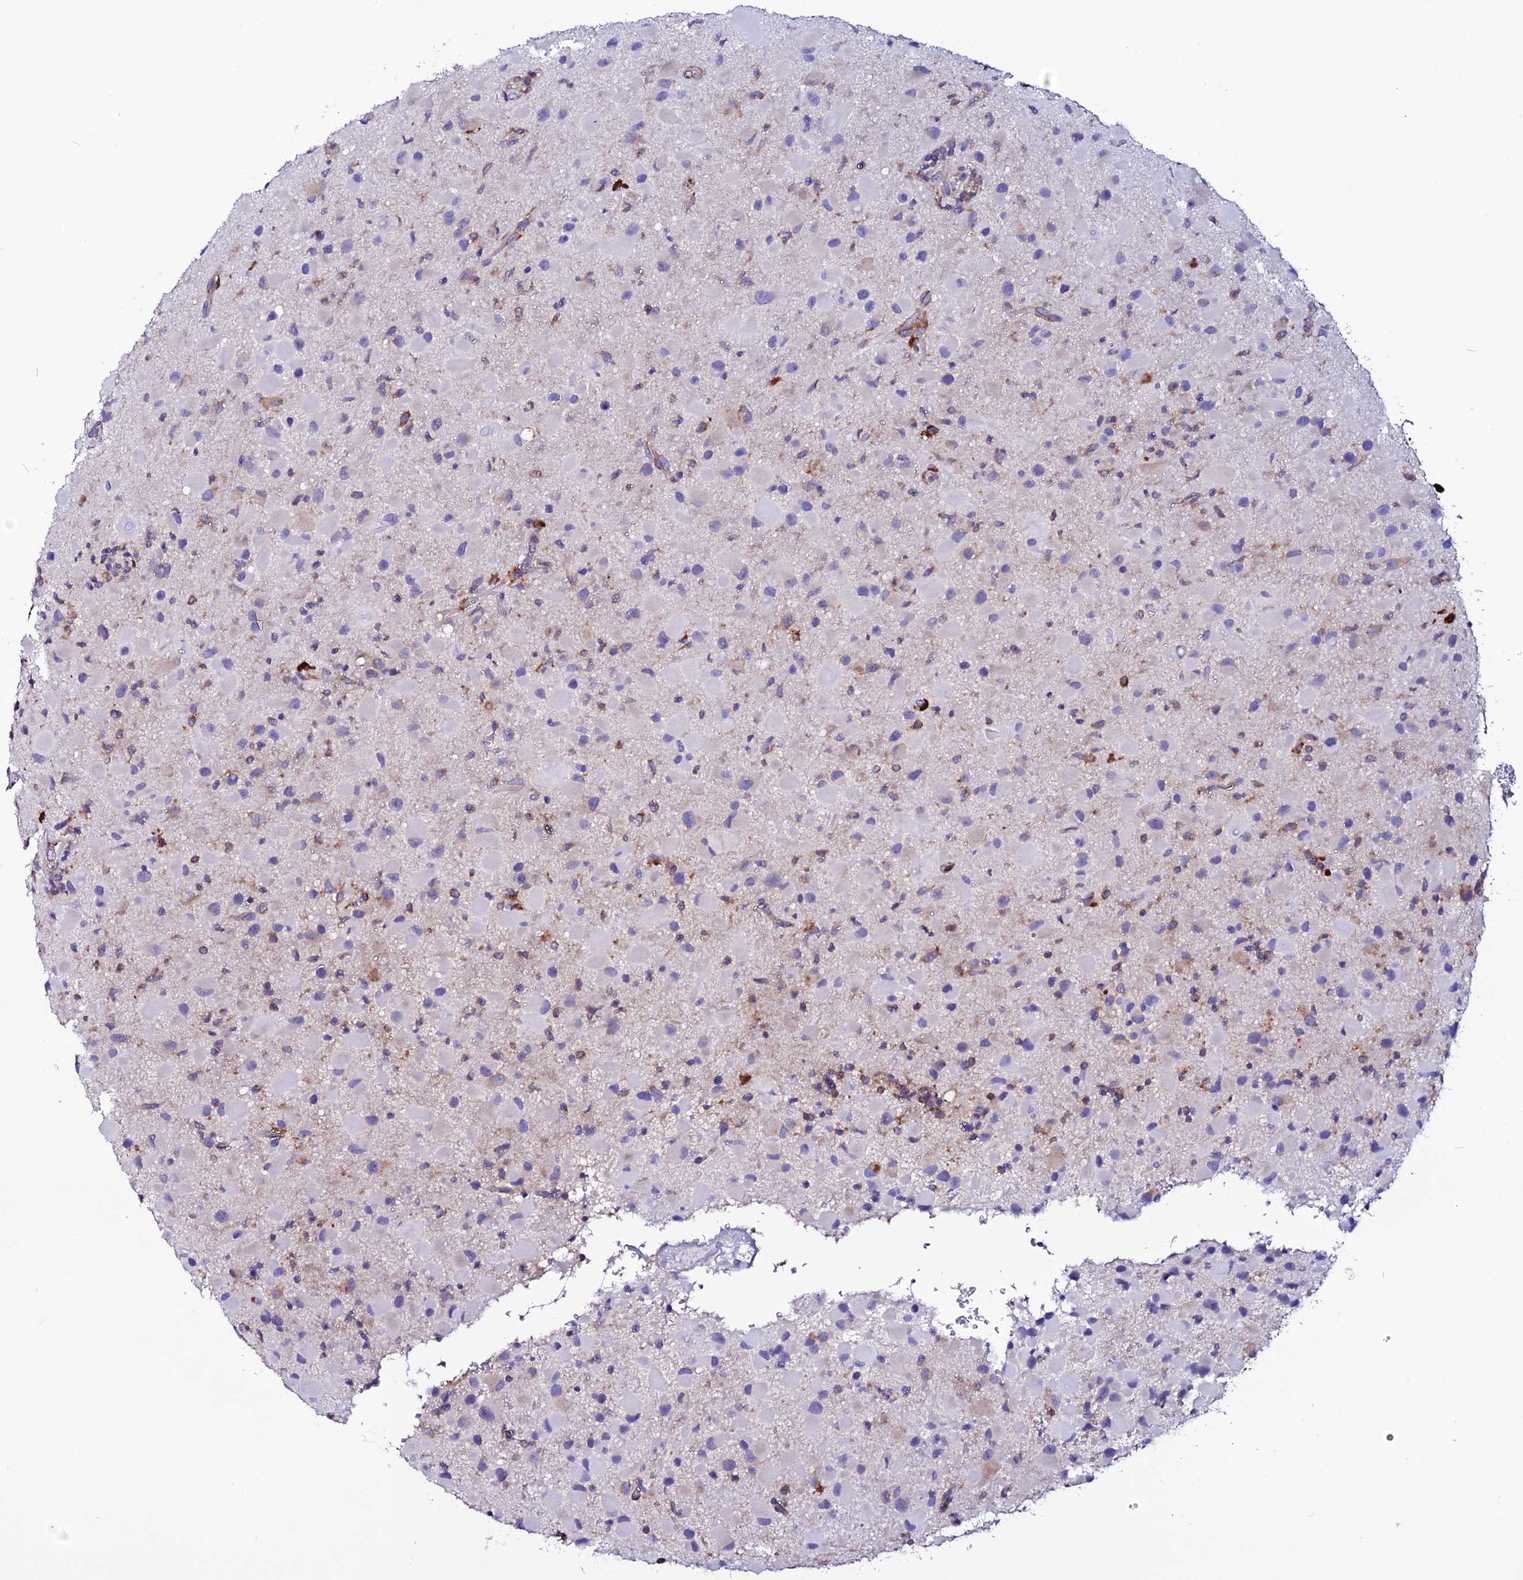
{"staining": {"intensity": "moderate", "quantity": "<25%", "location": "cytoplasmic/membranous"}, "tissue": "glioma", "cell_type": "Tumor cells", "image_type": "cancer", "snomed": [{"axis": "morphology", "description": "Glioma, malignant, Low grade"}, {"axis": "topography", "description": "Brain"}], "caption": "Moderate cytoplasmic/membranous expression for a protein is seen in about <25% of tumor cells of glioma using immunohistochemistry.", "gene": "EEF1G", "patient": {"sex": "female", "age": 32}}